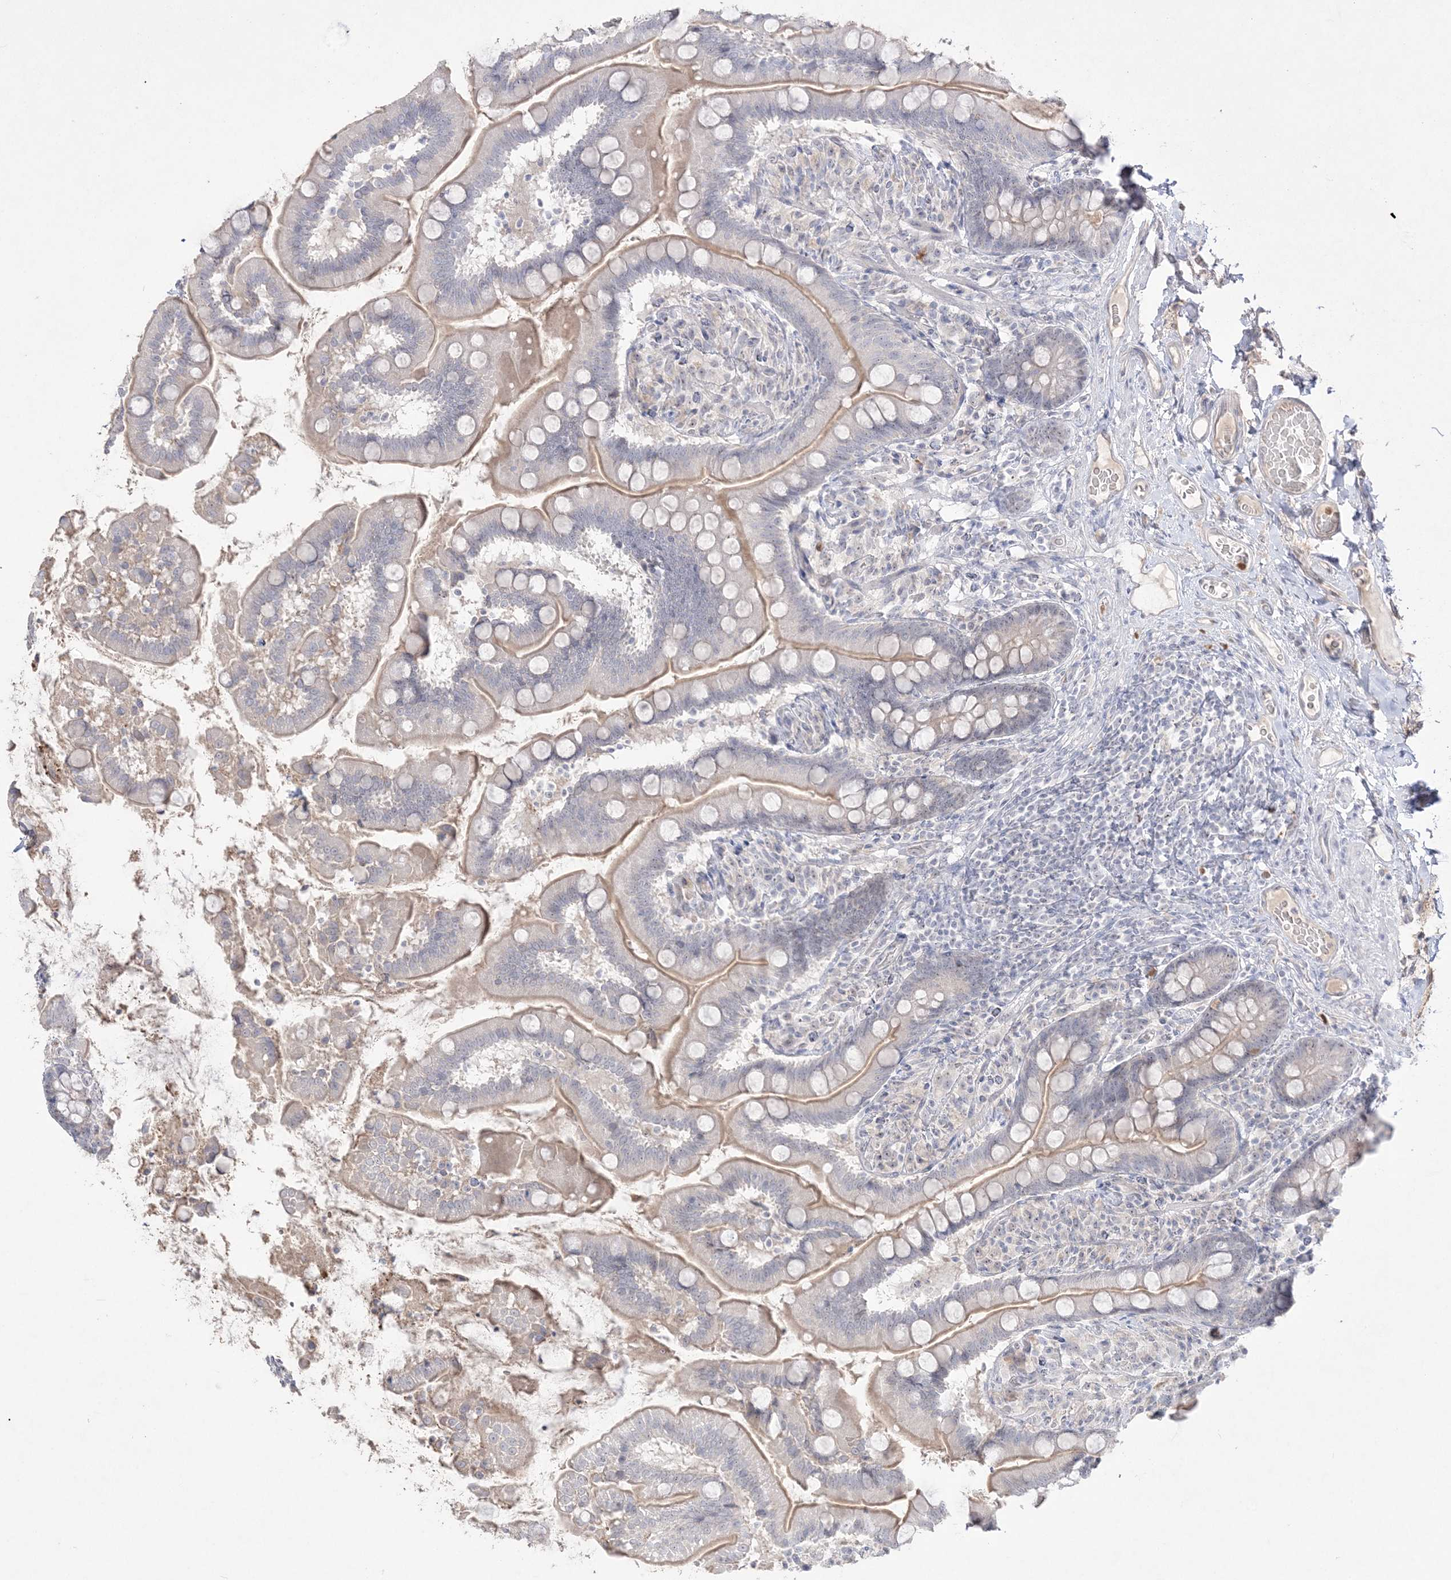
{"staining": {"intensity": "weak", "quantity": "<25%", "location": "cytoplasmic/membranous"}, "tissue": "small intestine", "cell_type": "Glandular cells", "image_type": "normal", "snomed": [{"axis": "morphology", "description": "Normal tissue, NOS"}, {"axis": "topography", "description": "Small intestine"}], "caption": "The image reveals no significant expression in glandular cells of small intestine.", "gene": "NOP16", "patient": {"sex": "female", "age": 64}}